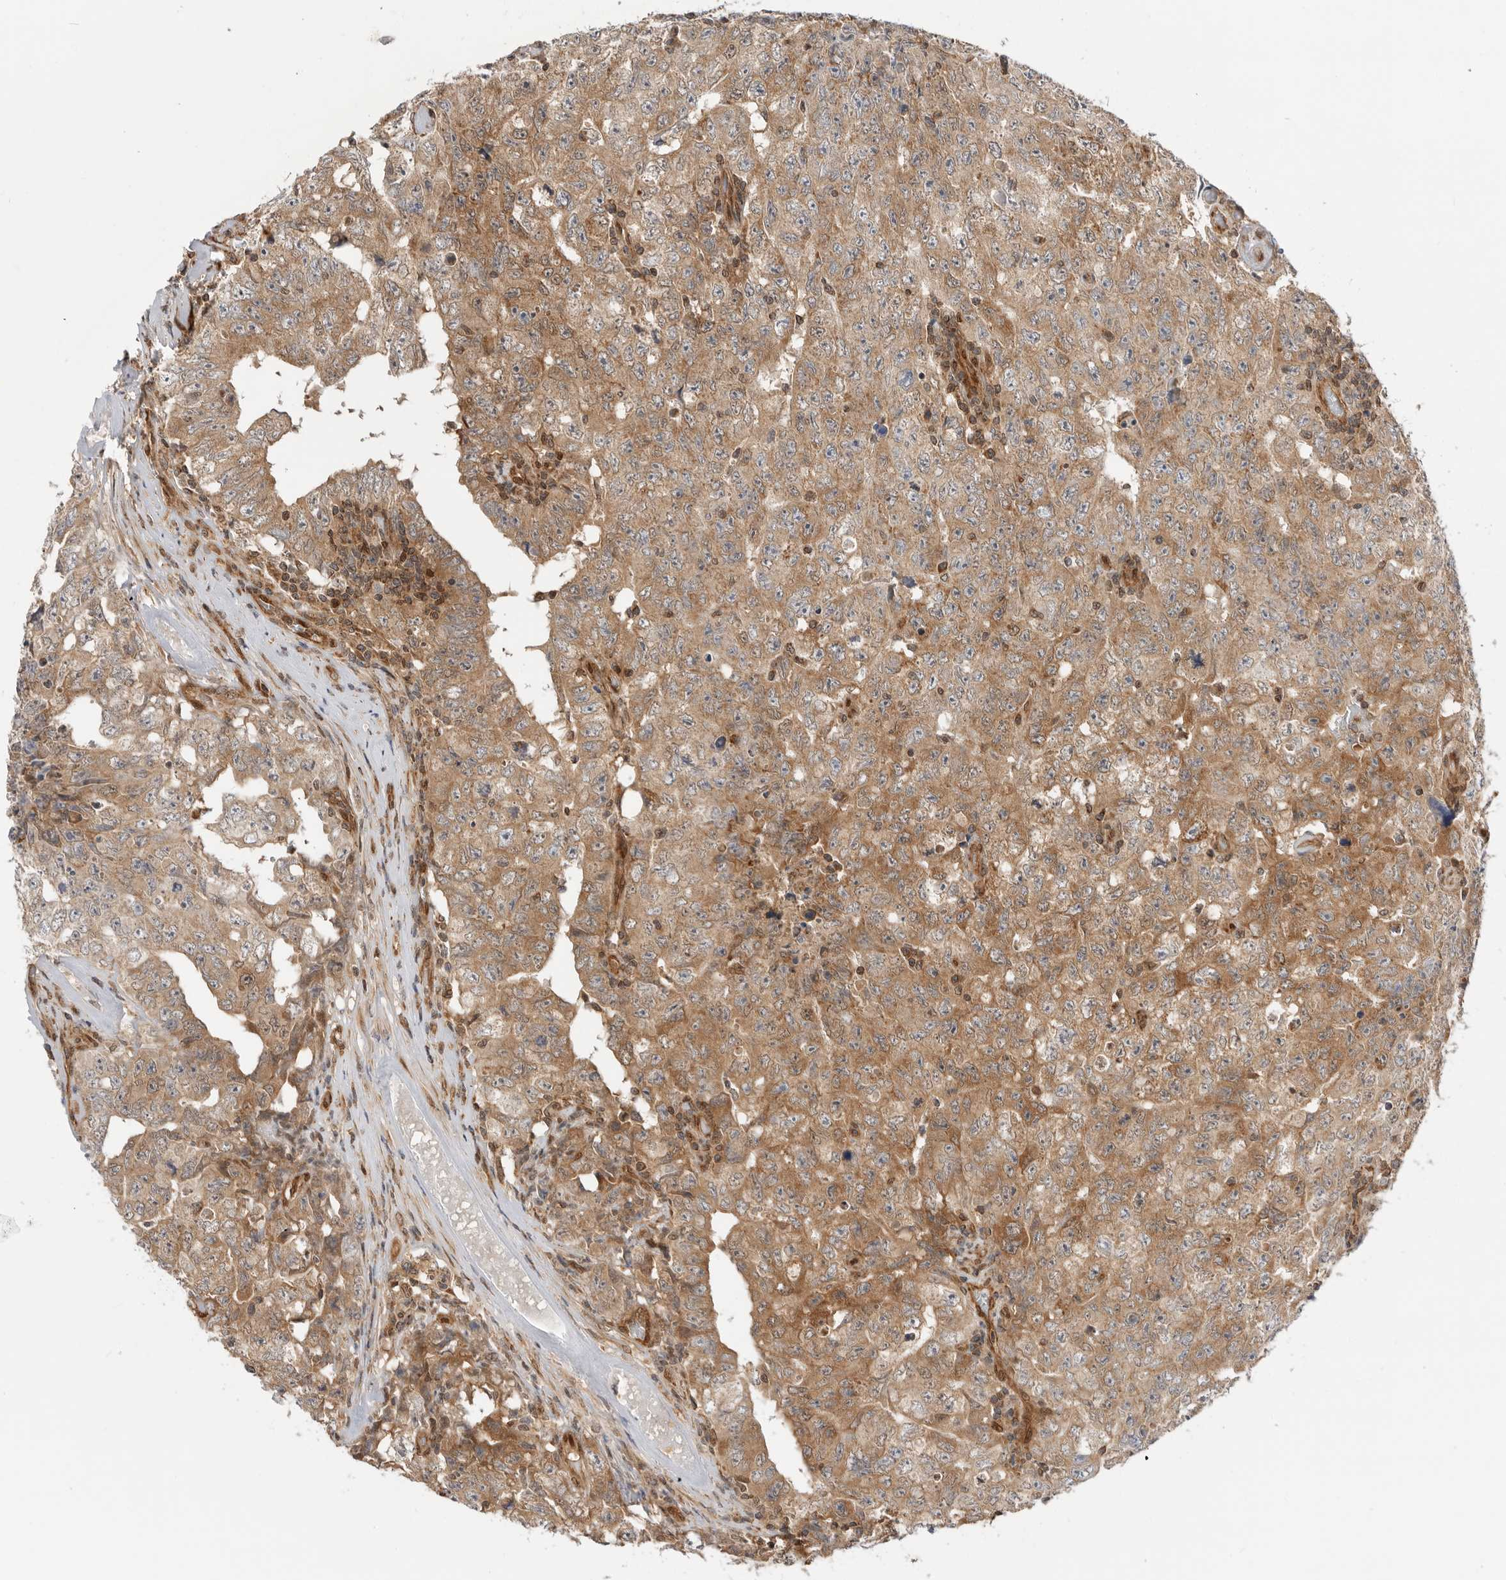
{"staining": {"intensity": "moderate", "quantity": ">75%", "location": "cytoplasmic/membranous"}, "tissue": "testis cancer", "cell_type": "Tumor cells", "image_type": "cancer", "snomed": [{"axis": "morphology", "description": "Carcinoma, Embryonal, NOS"}, {"axis": "topography", "description": "Testis"}], "caption": "About >75% of tumor cells in human testis cancer (embryonal carcinoma) show moderate cytoplasmic/membranous protein expression as visualized by brown immunohistochemical staining.", "gene": "DCAF8", "patient": {"sex": "male", "age": 26}}